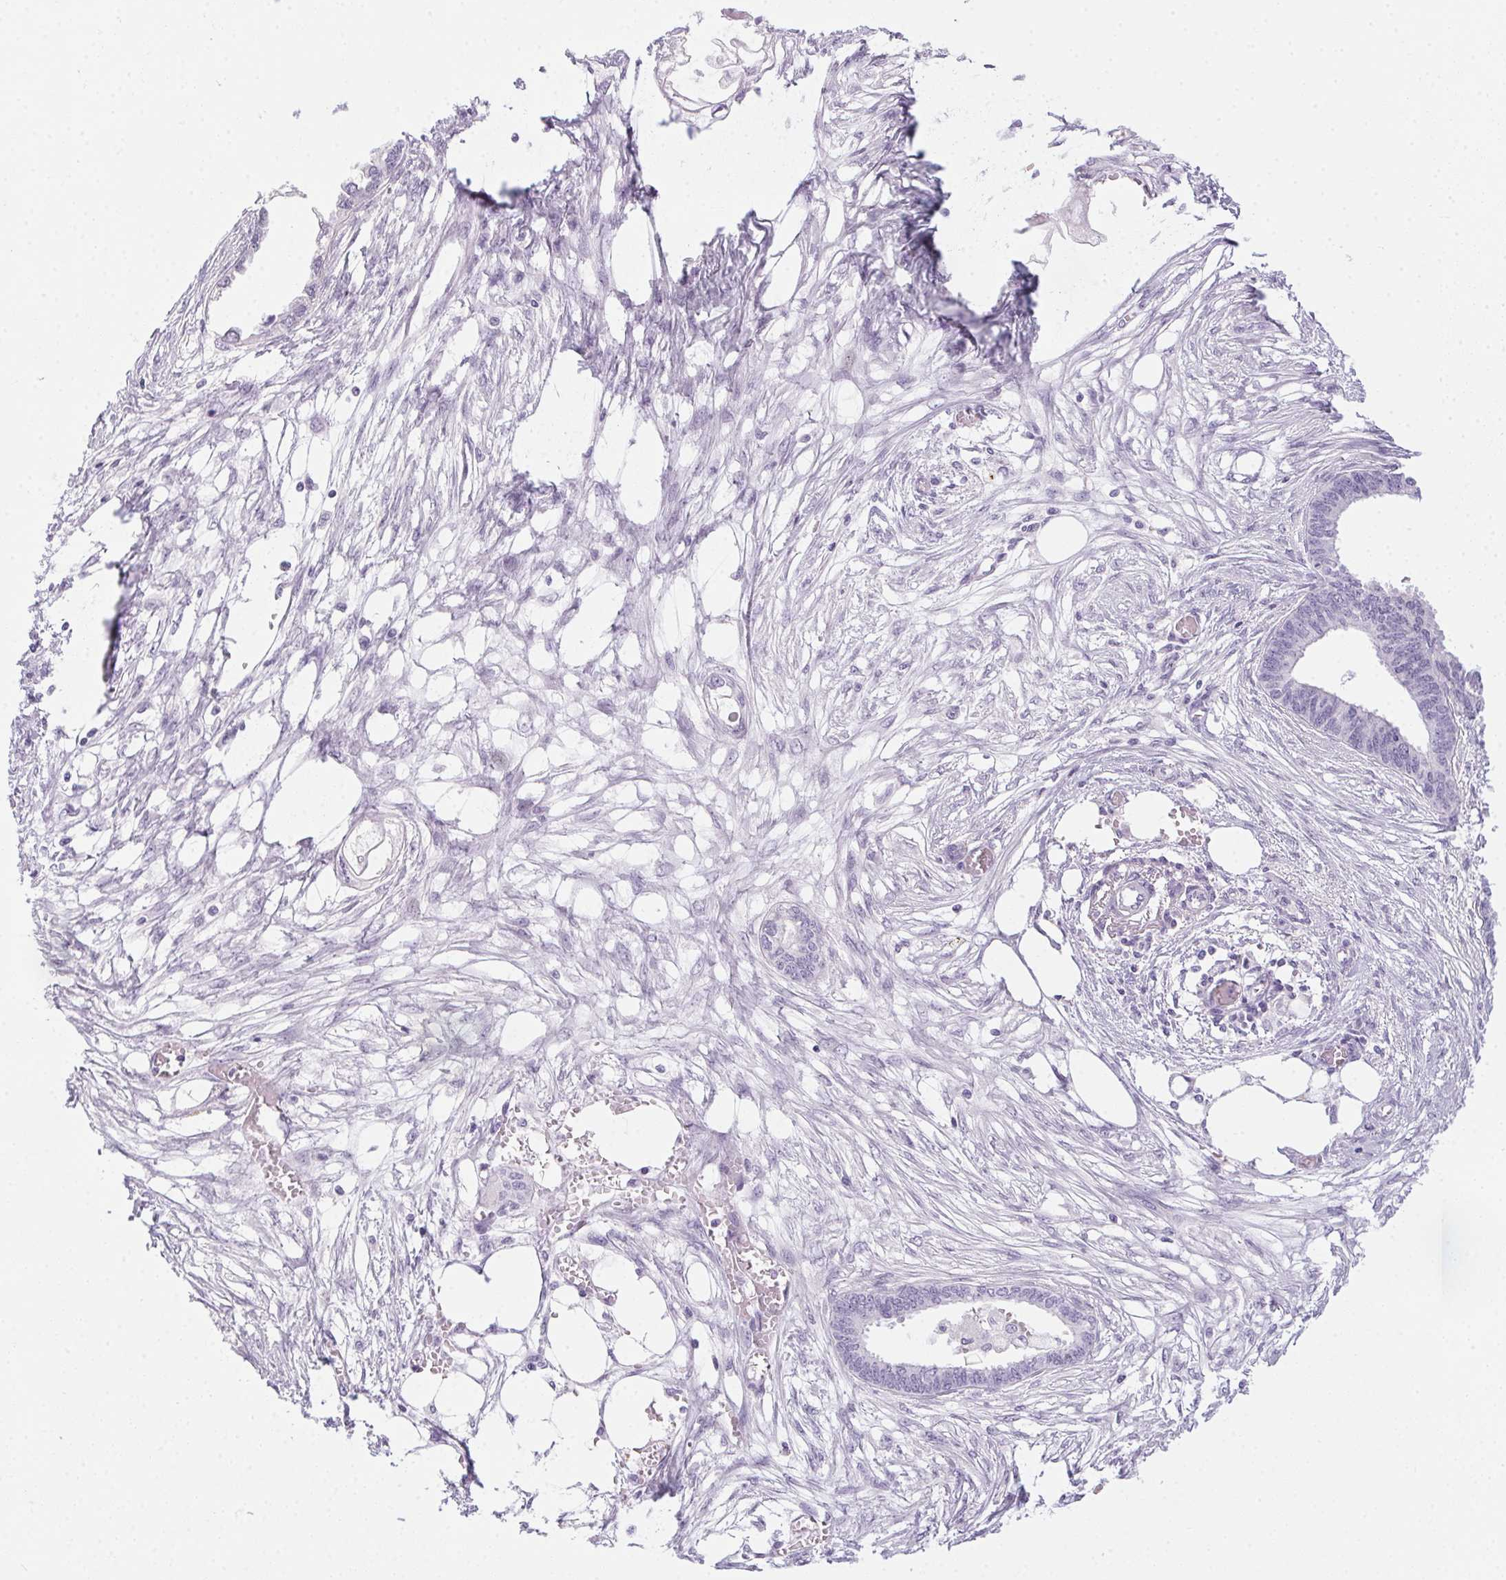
{"staining": {"intensity": "negative", "quantity": "none", "location": "none"}, "tissue": "endometrial cancer", "cell_type": "Tumor cells", "image_type": "cancer", "snomed": [{"axis": "morphology", "description": "Adenocarcinoma, NOS"}, {"axis": "morphology", "description": "Adenocarcinoma, metastatic, NOS"}, {"axis": "topography", "description": "Adipose tissue"}, {"axis": "topography", "description": "Endometrium"}], "caption": "Immunohistochemical staining of human endometrial metastatic adenocarcinoma displays no significant positivity in tumor cells. (DAB immunohistochemistry (IHC), high magnification).", "gene": "POPDC2", "patient": {"sex": "female", "age": 67}}